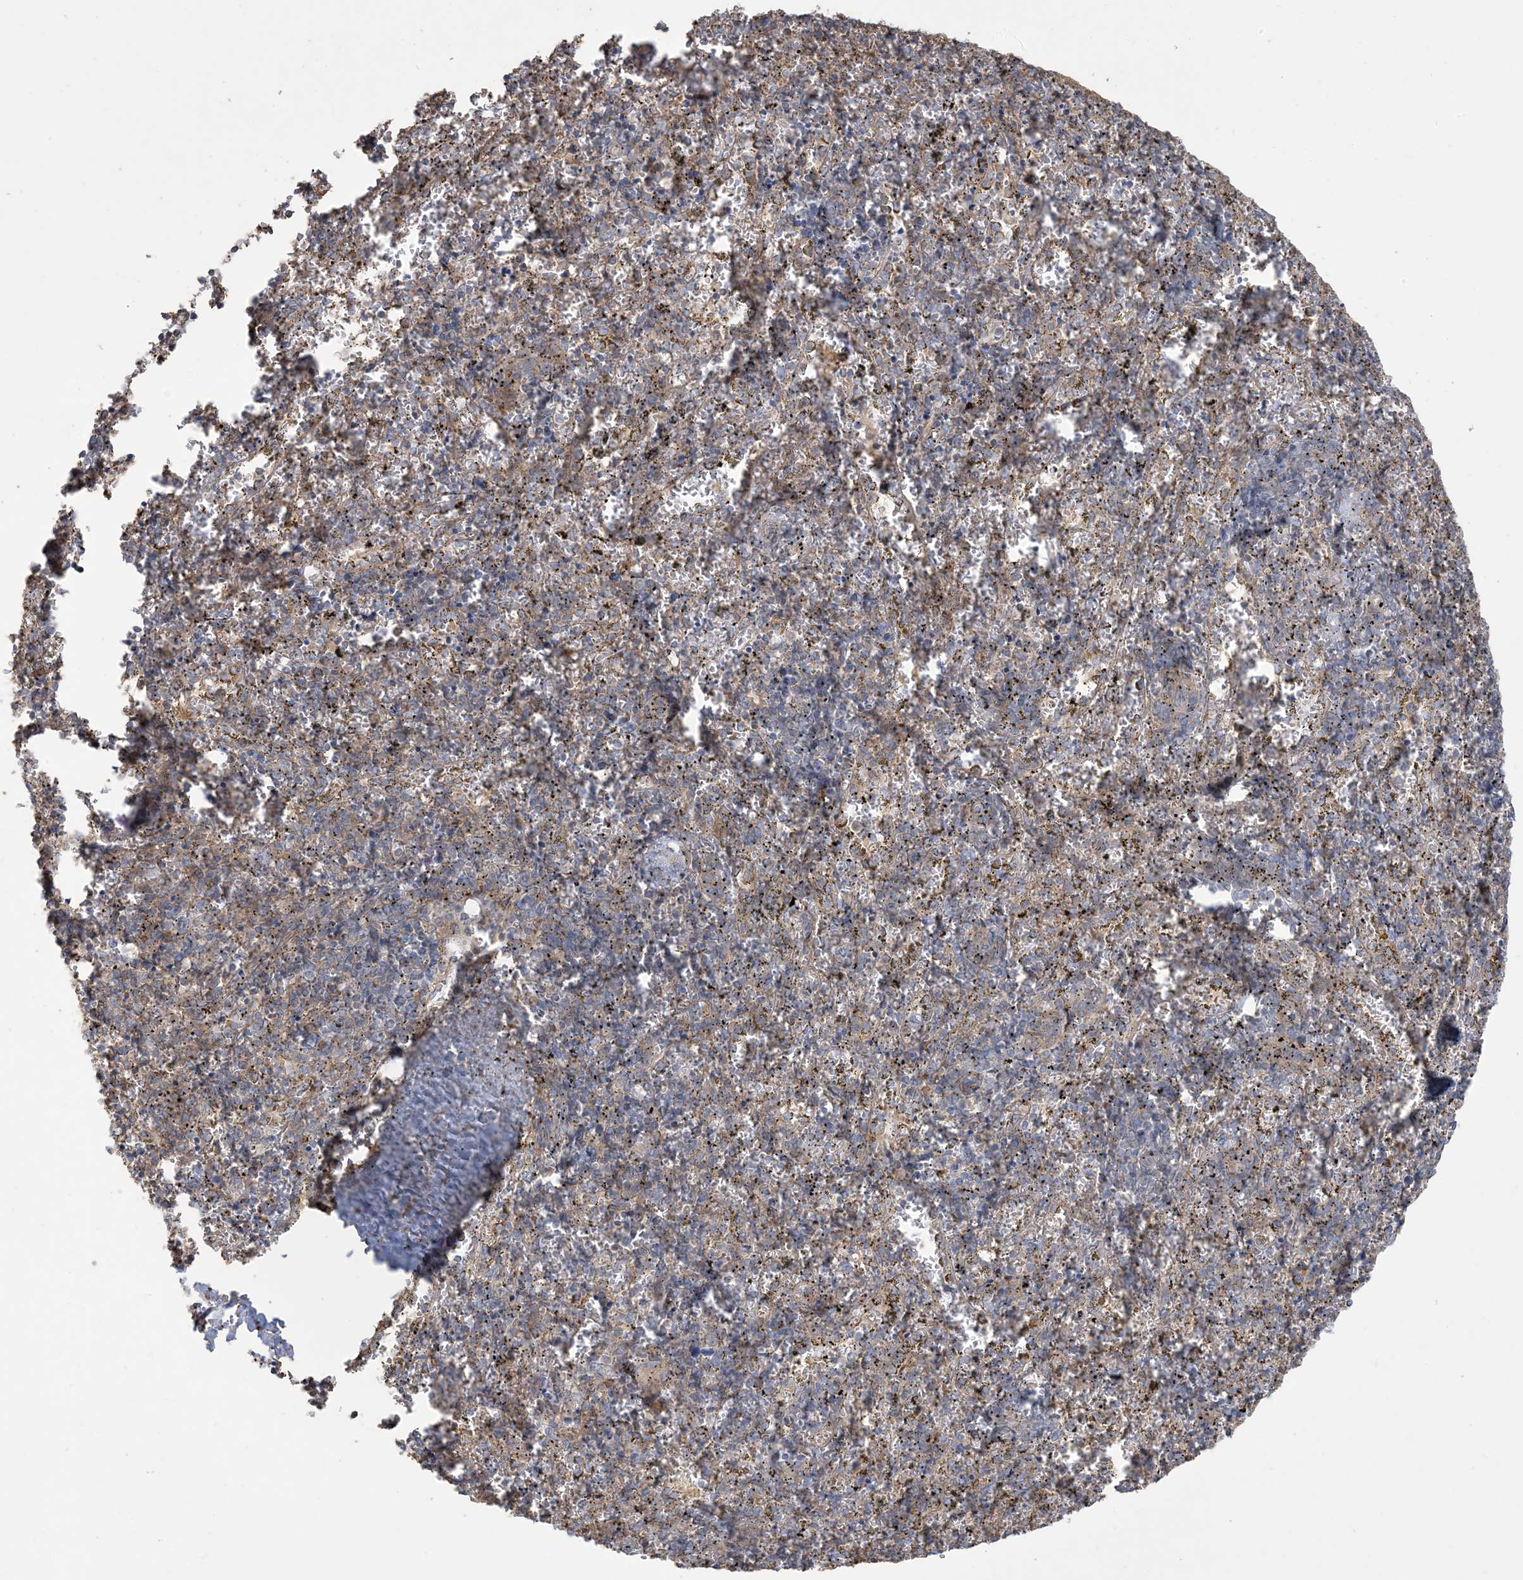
{"staining": {"intensity": "moderate", "quantity": "<25%", "location": "cytoplasmic/membranous"}, "tissue": "spleen", "cell_type": "Cells in red pulp", "image_type": "normal", "snomed": [{"axis": "morphology", "description": "Normal tissue, NOS"}, {"axis": "topography", "description": "Spleen"}], "caption": "This photomicrograph demonstrates benign spleen stained with IHC to label a protein in brown. The cytoplasmic/membranous of cells in red pulp show moderate positivity for the protein. Nuclei are counter-stained blue.", "gene": "KLHL18", "patient": {"sex": "male", "age": 11}}